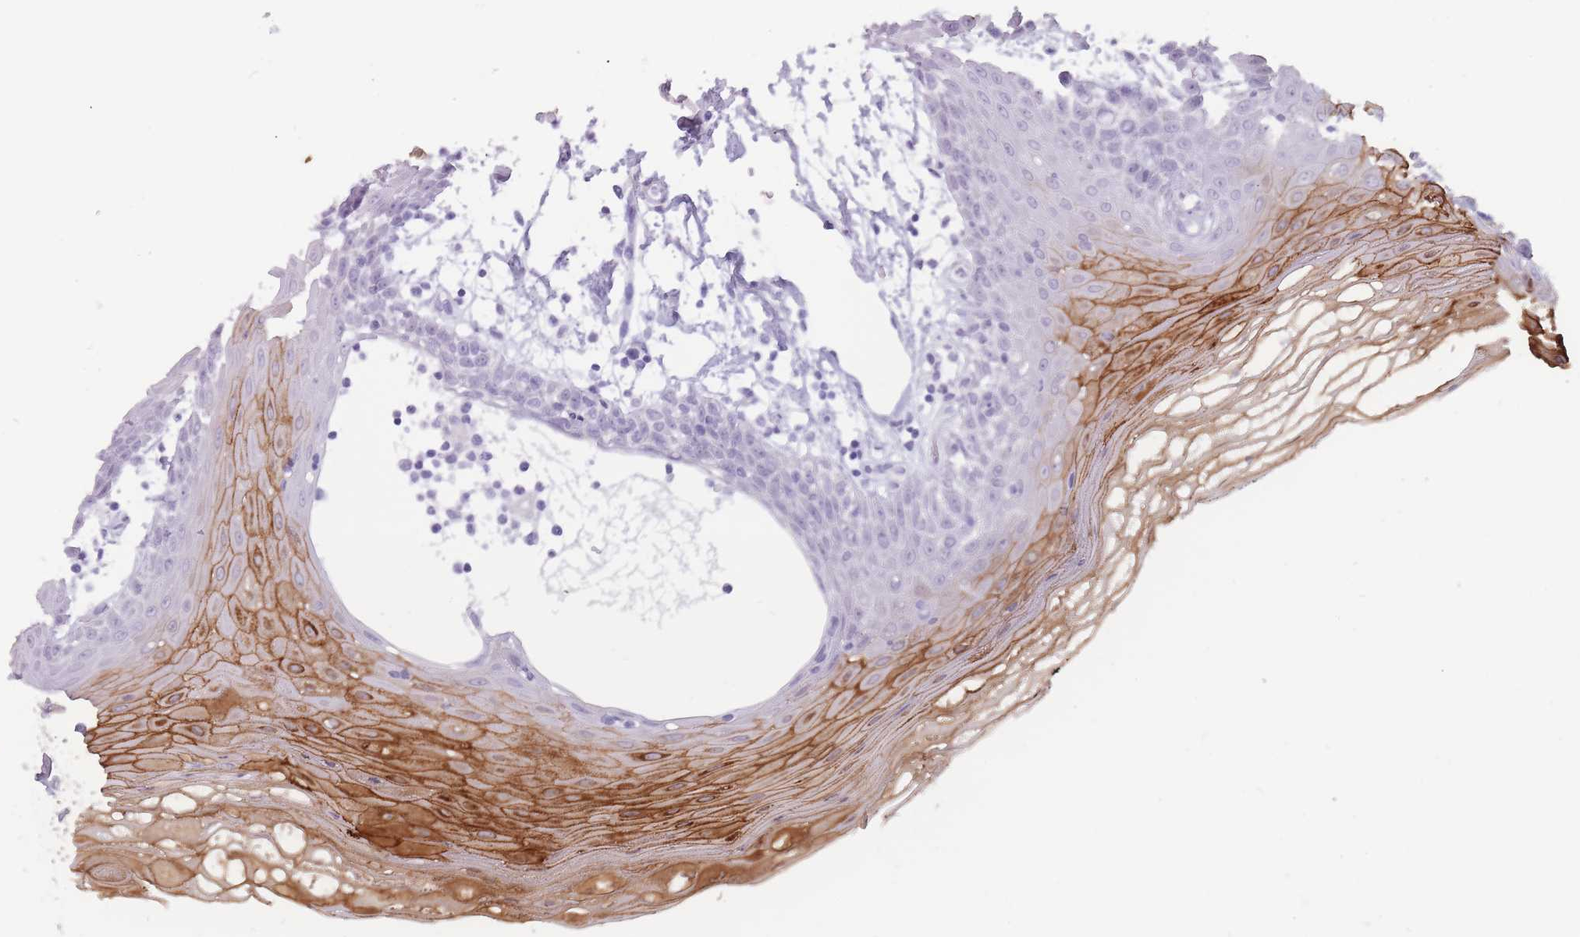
{"staining": {"intensity": "strong", "quantity": "25%-75%", "location": "cytoplasmic/membranous"}, "tissue": "oral mucosa", "cell_type": "Squamous epithelial cells", "image_type": "normal", "snomed": [{"axis": "morphology", "description": "Normal tissue, NOS"}, {"axis": "topography", "description": "Oral tissue"}, {"axis": "topography", "description": "Tounge, NOS"}], "caption": "The image shows a brown stain indicating the presence of a protein in the cytoplasmic/membranous of squamous epithelial cells in oral mucosa. (brown staining indicates protein expression, while blue staining denotes nuclei).", "gene": "PNMA3", "patient": {"sex": "female", "age": 59}}